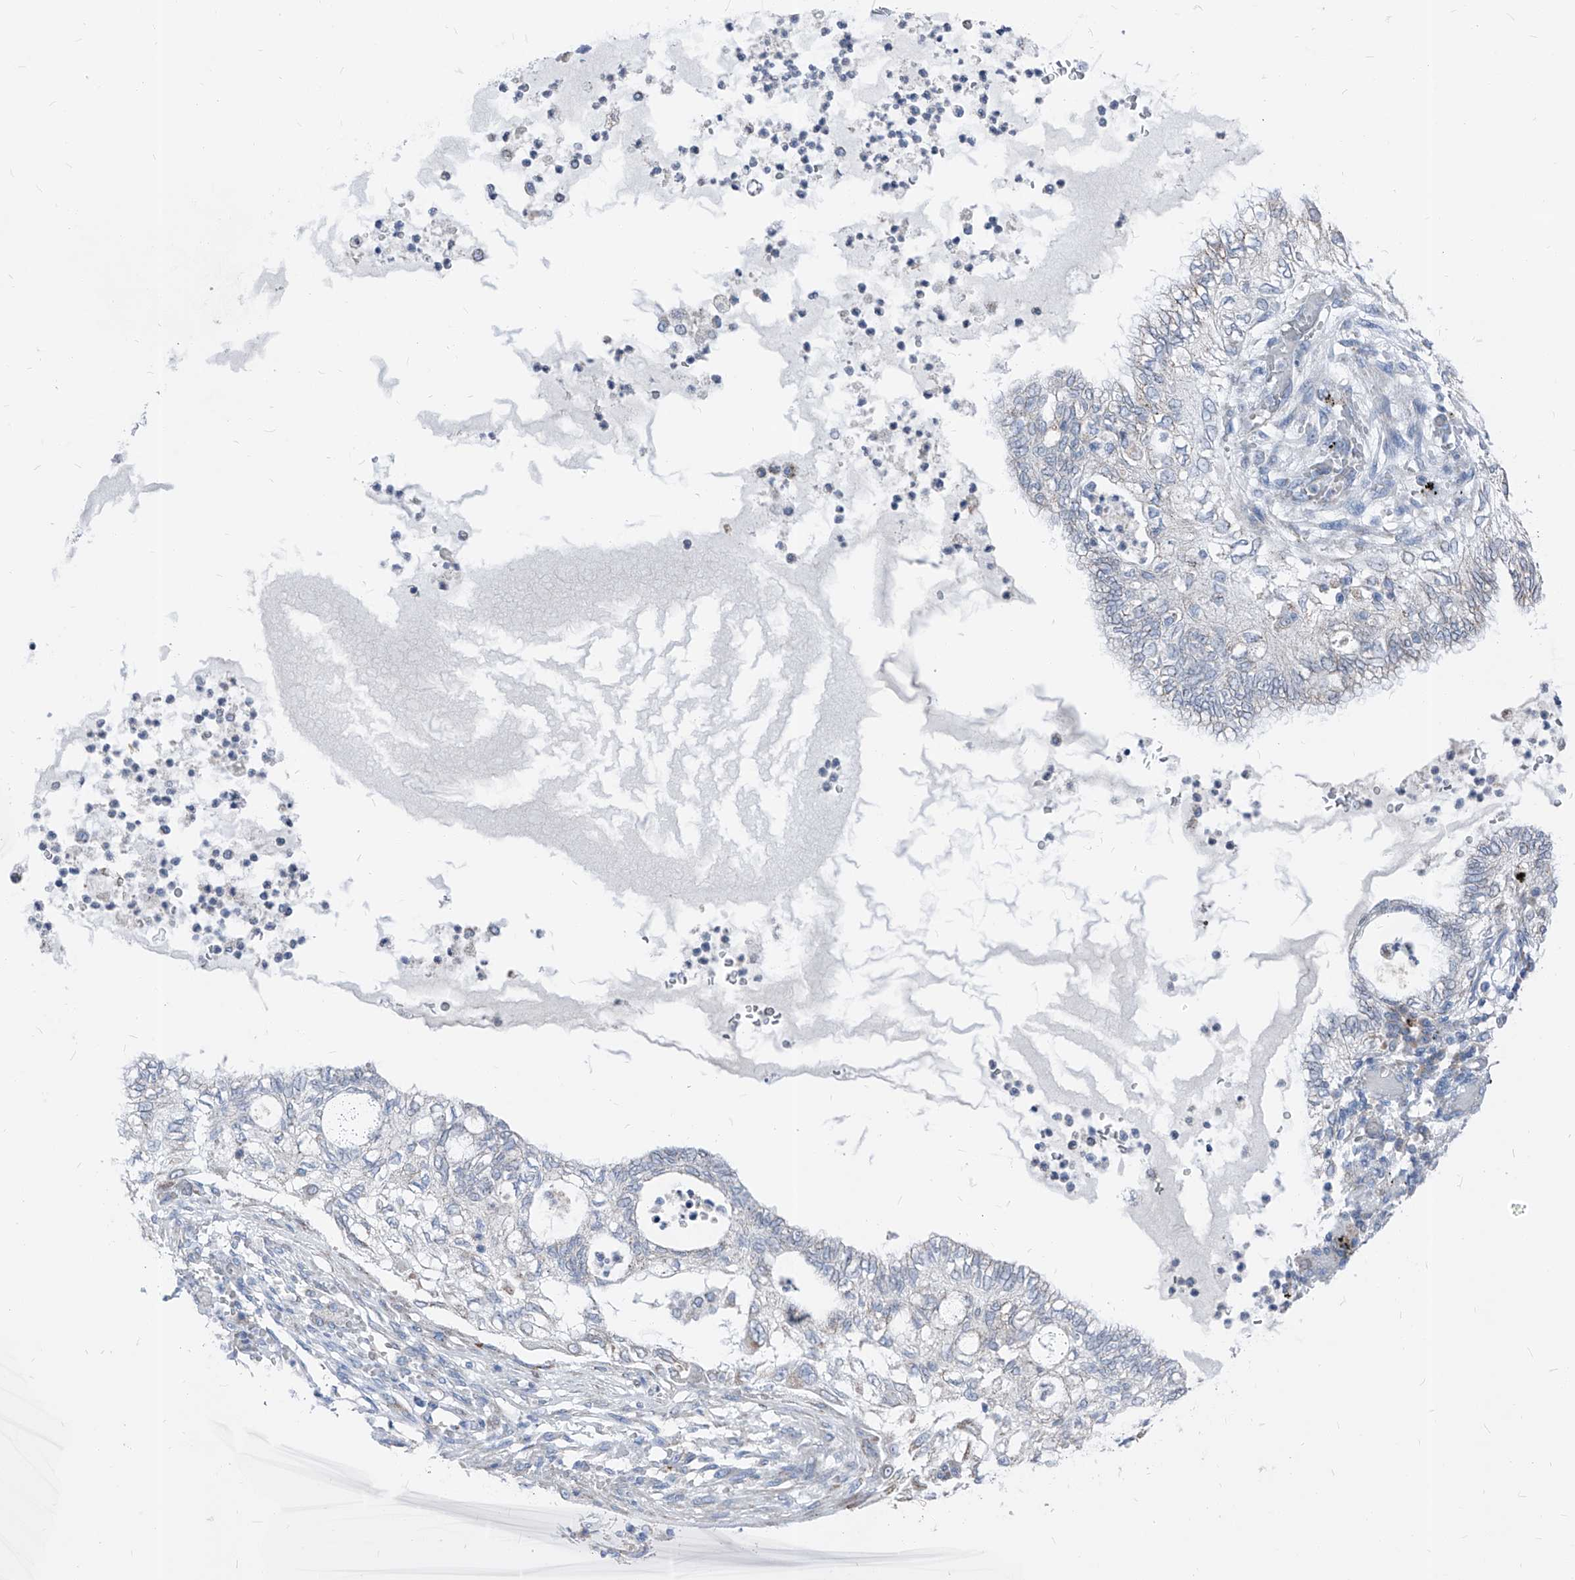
{"staining": {"intensity": "negative", "quantity": "none", "location": "none"}, "tissue": "lung cancer", "cell_type": "Tumor cells", "image_type": "cancer", "snomed": [{"axis": "morphology", "description": "Adenocarcinoma, NOS"}, {"axis": "topography", "description": "Lung"}], "caption": "A histopathology image of adenocarcinoma (lung) stained for a protein shows no brown staining in tumor cells. (IHC, brightfield microscopy, high magnification).", "gene": "AGPS", "patient": {"sex": "female", "age": 70}}